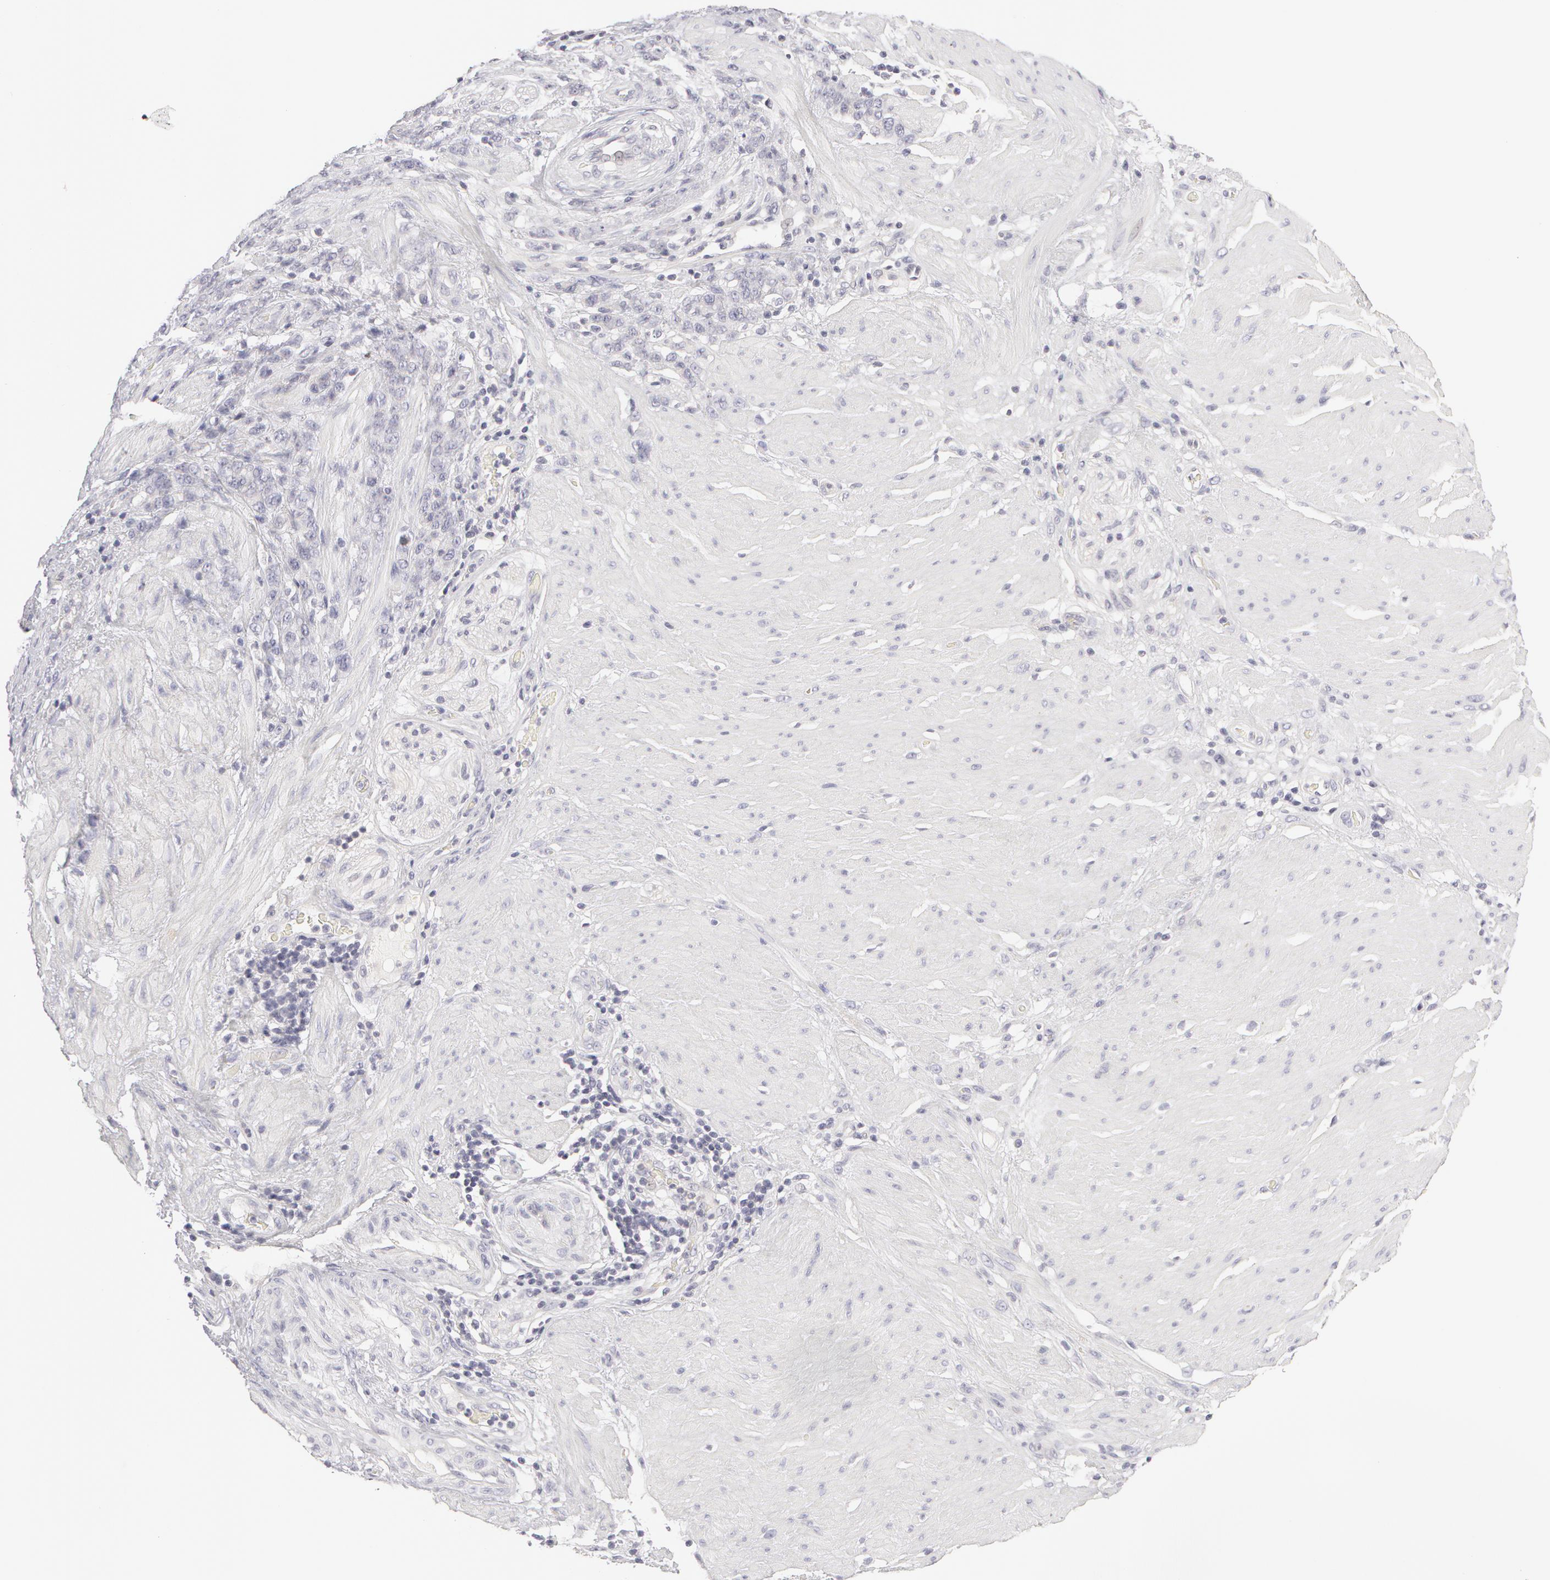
{"staining": {"intensity": "negative", "quantity": "none", "location": "none"}, "tissue": "stomach cancer", "cell_type": "Tumor cells", "image_type": "cancer", "snomed": [{"axis": "morphology", "description": "Adenocarcinoma, NOS"}, {"axis": "topography", "description": "Stomach, lower"}], "caption": "Tumor cells show no significant protein expression in stomach cancer. (DAB (3,3'-diaminobenzidine) immunohistochemistry with hematoxylin counter stain).", "gene": "ABCB1", "patient": {"sex": "male", "age": 88}}